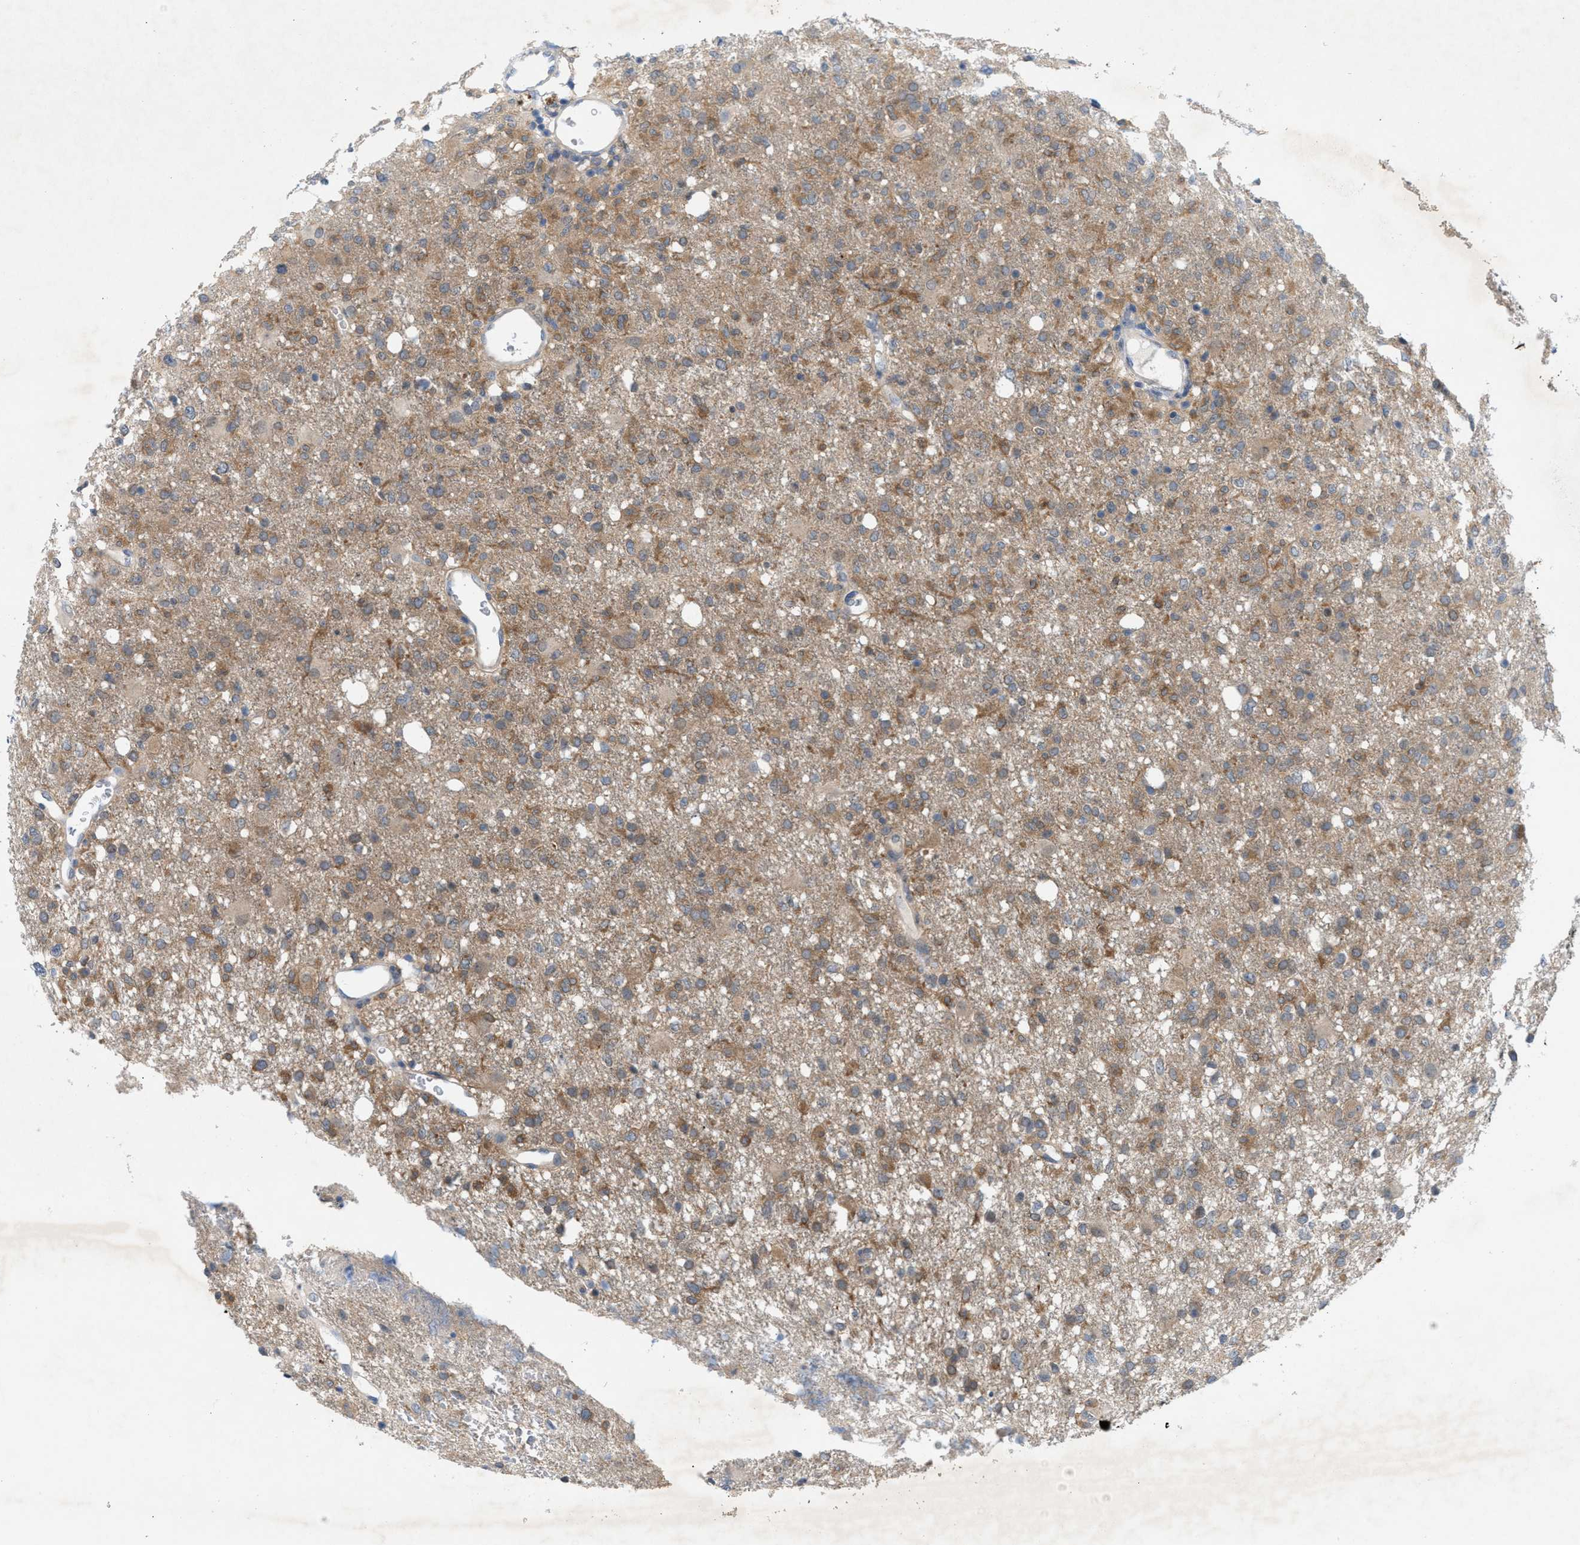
{"staining": {"intensity": "moderate", "quantity": "25%-75%", "location": "cytoplasmic/membranous"}, "tissue": "glioma", "cell_type": "Tumor cells", "image_type": "cancer", "snomed": [{"axis": "morphology", "description": "Glioma, malignant, High grade"}, {"axis": "topography", "description": "Brain"}], "caption": "DAB immunohistochemical staining of human malignant glioma (high-grade) reveals moderate cytoplasmic/membranous protein expression in about 25%-75% of tumor cells.", "gene": "WIPI2", "patient": {"sex": "female", "age": 57}}